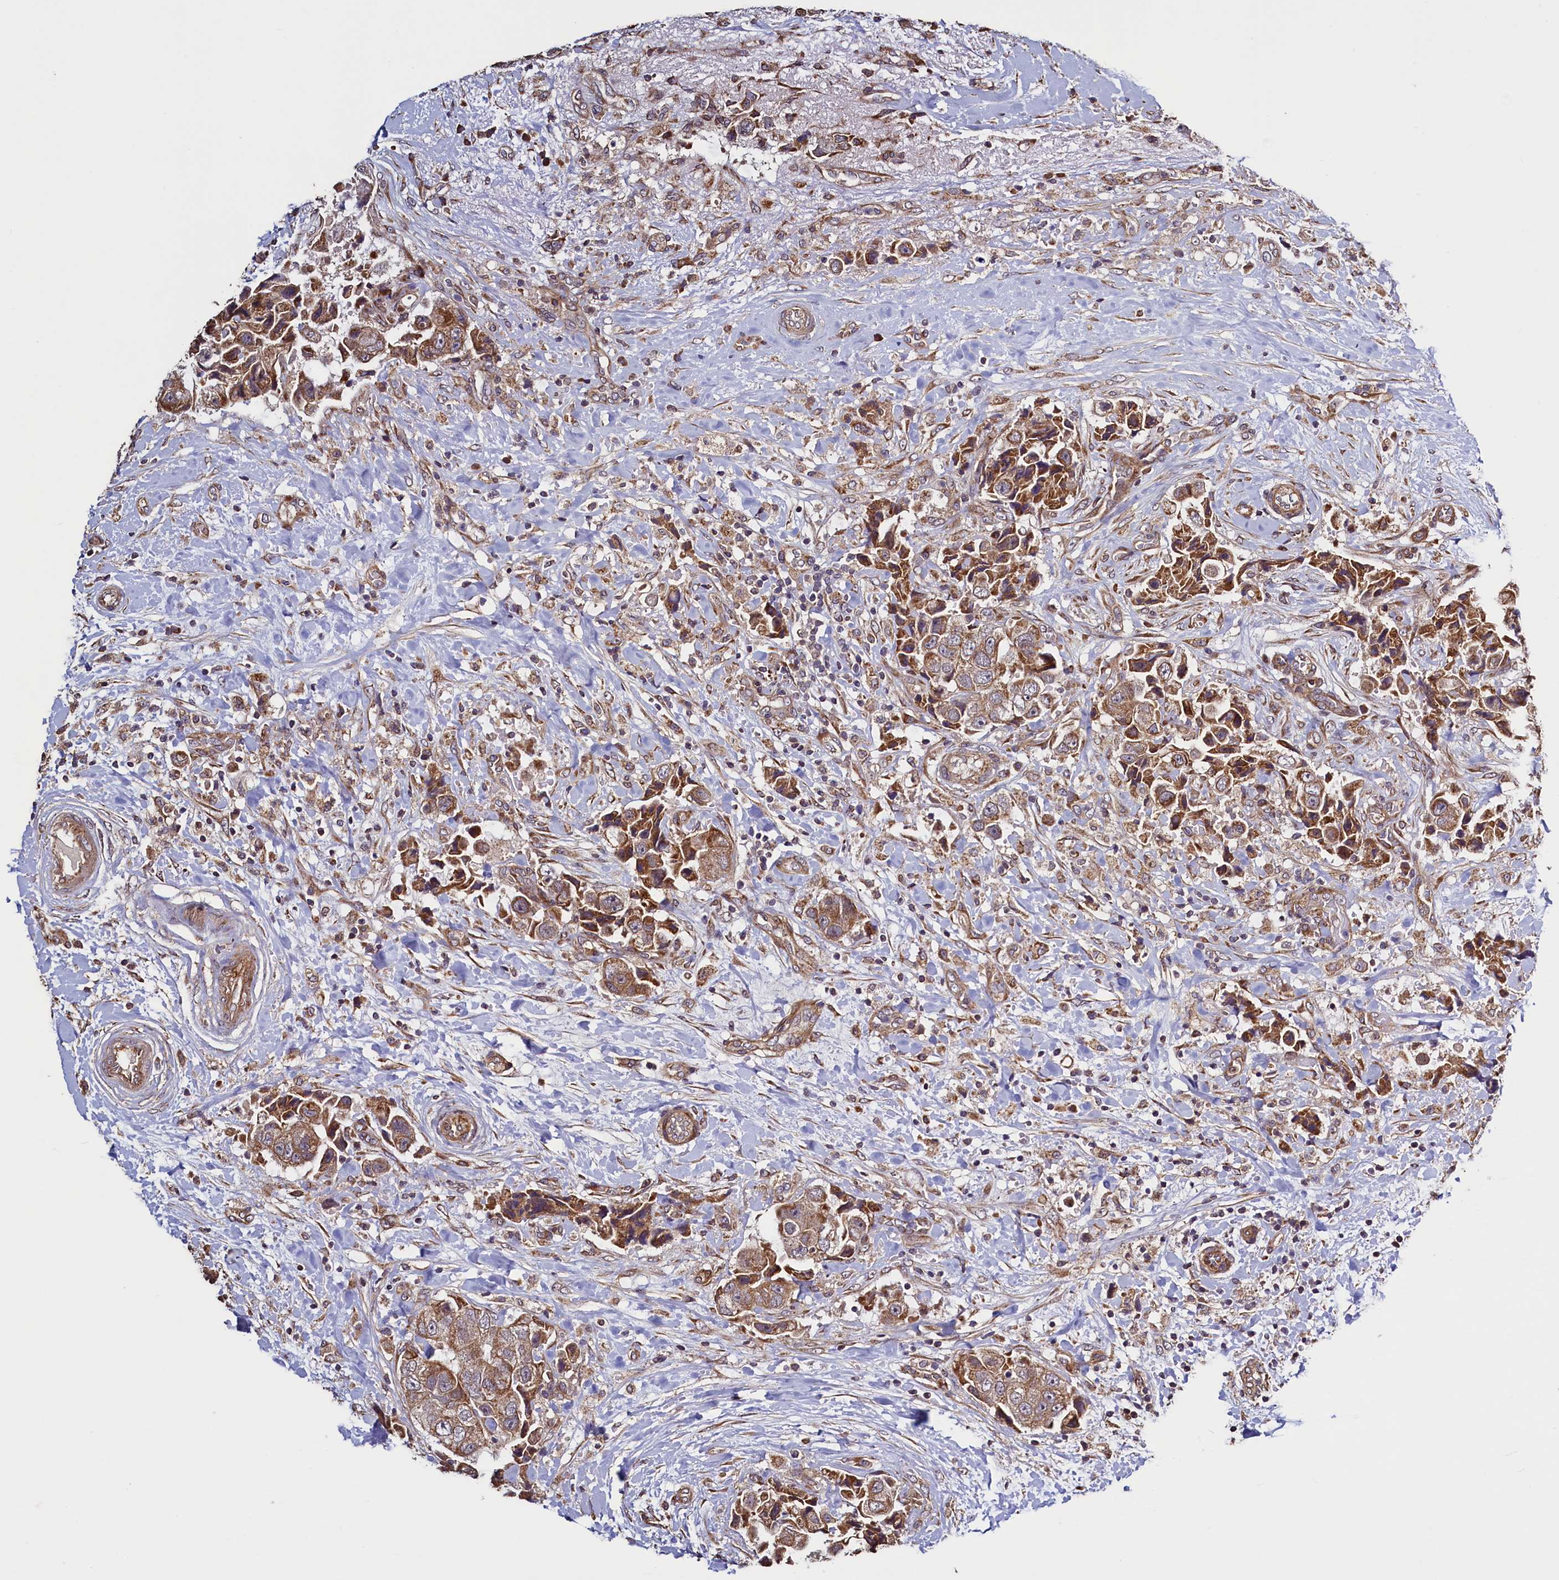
{"staining": {"intensity": "moderate", "quantity": ">75%", "location": "cytoplasmic/membranous"}, "tissue": "breast cancer", "cell_type": "Tumor cells", "image_type": "cancer", "snomed": [{"axis": "morphology", "description": "Normal tissue, NOS"}, {"axis": "morphology", "description": "Duct carcinoma"}, {"axis": "topography", "description": "Breast"}], "caption": "Protein analysis of breast cancer tissue reveals moderate cytoplasmic/membranous positivity in about >75% of tumor cells. (DAB IHC, brown staining for protein, blue staining for nuclei).", "gene": "RBFA", "patient": {"sex": "female", "age": 62}}